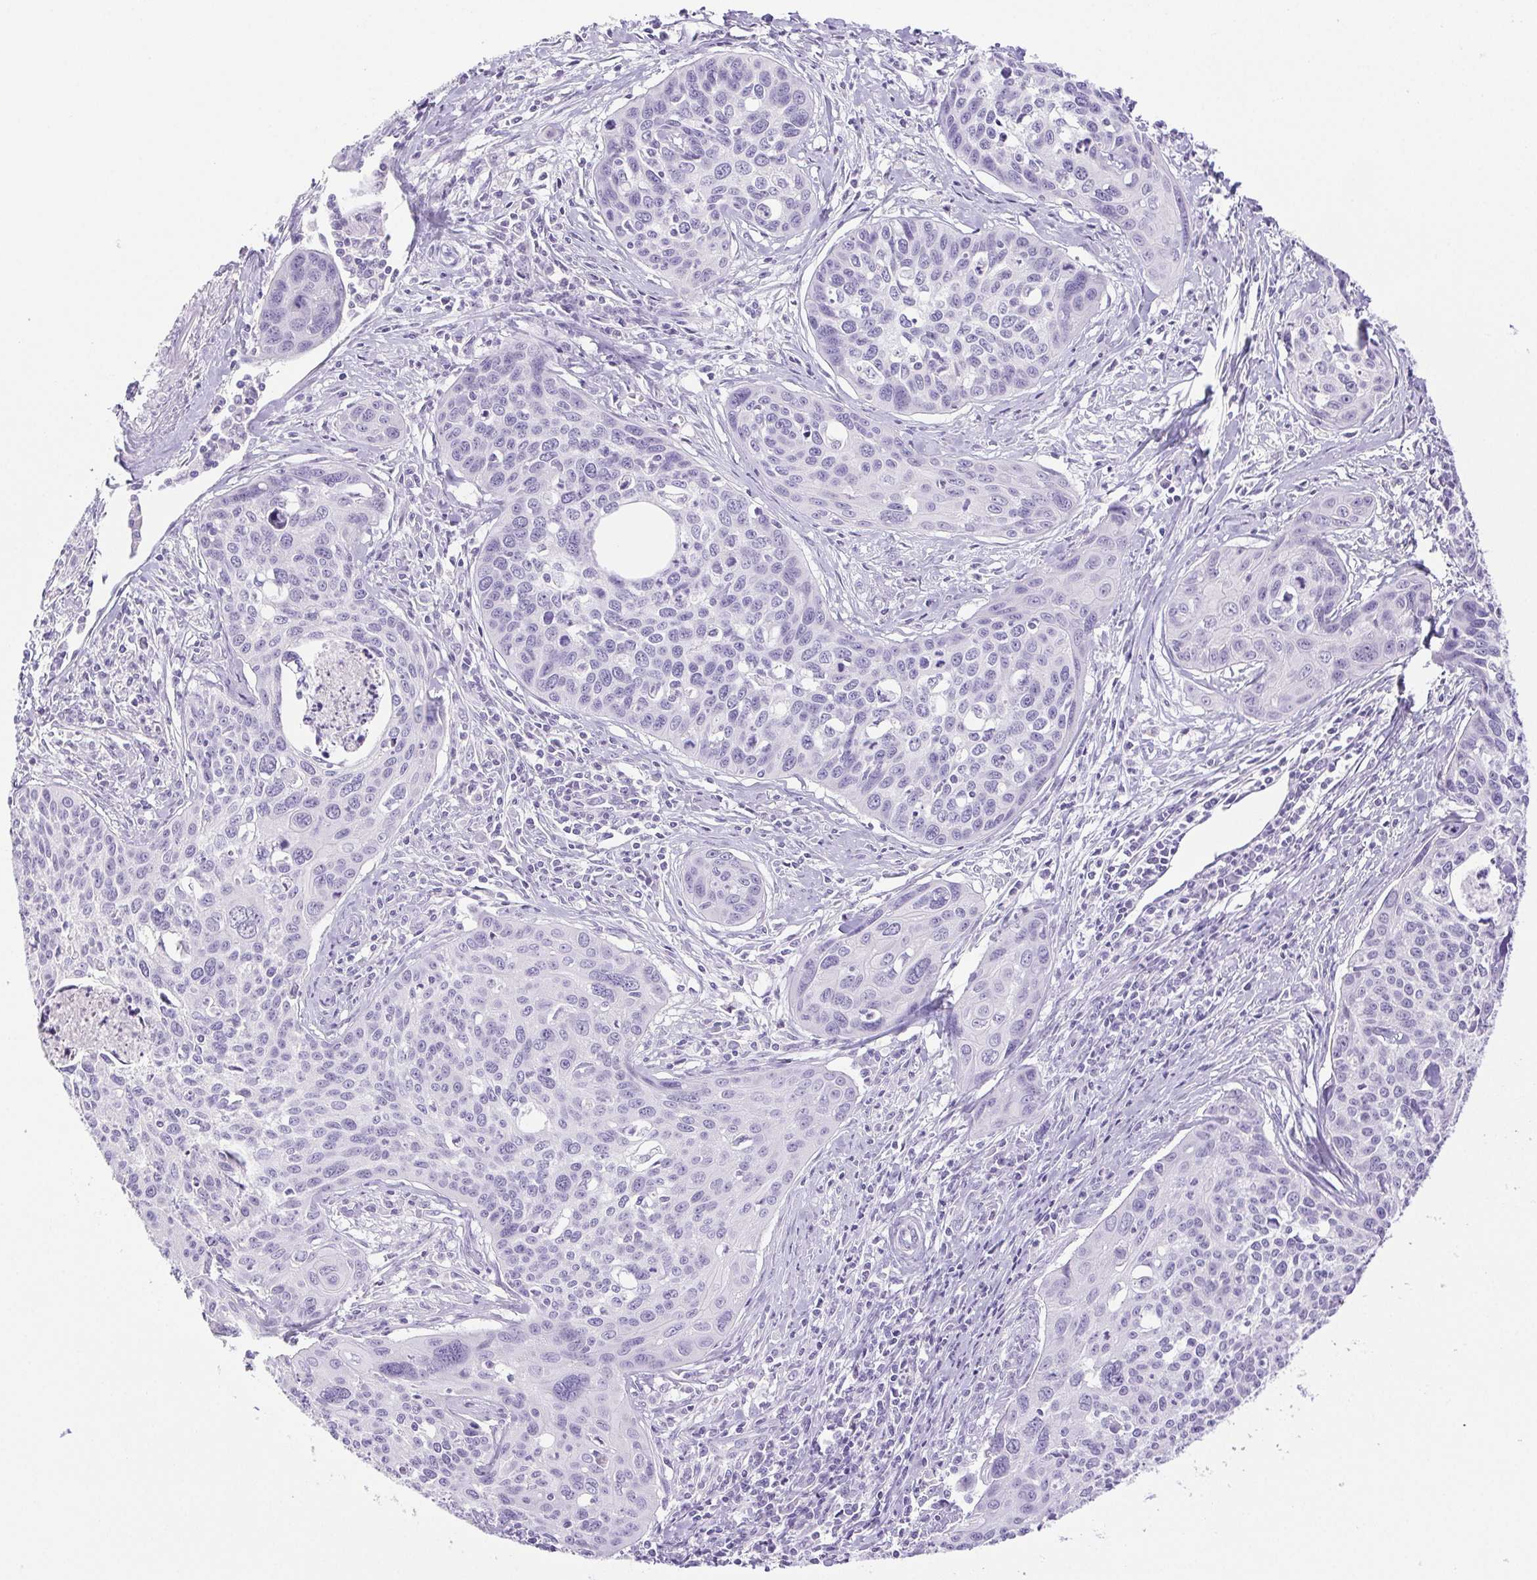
{"staining": {"intensity": "negative", "quantity": "none", "location": "none"}, "tissue": "cervical cancer", "cell_type": "Tumor cells", "image_type": "cancer", "snomed": [{"axis": "morphology", "description": "Squamous cell carcinoma, NOS"}, {"axis": "topography", "description": "Cervix"}], "caption": "IHC of squamous cell carcinoma (cervical) reveals no staining in tumor cells. (DAB immunohistochemistry (IHC), high magnification).", "gene": "HLA-G", "patient": {"sex": "female", "age": 31}}